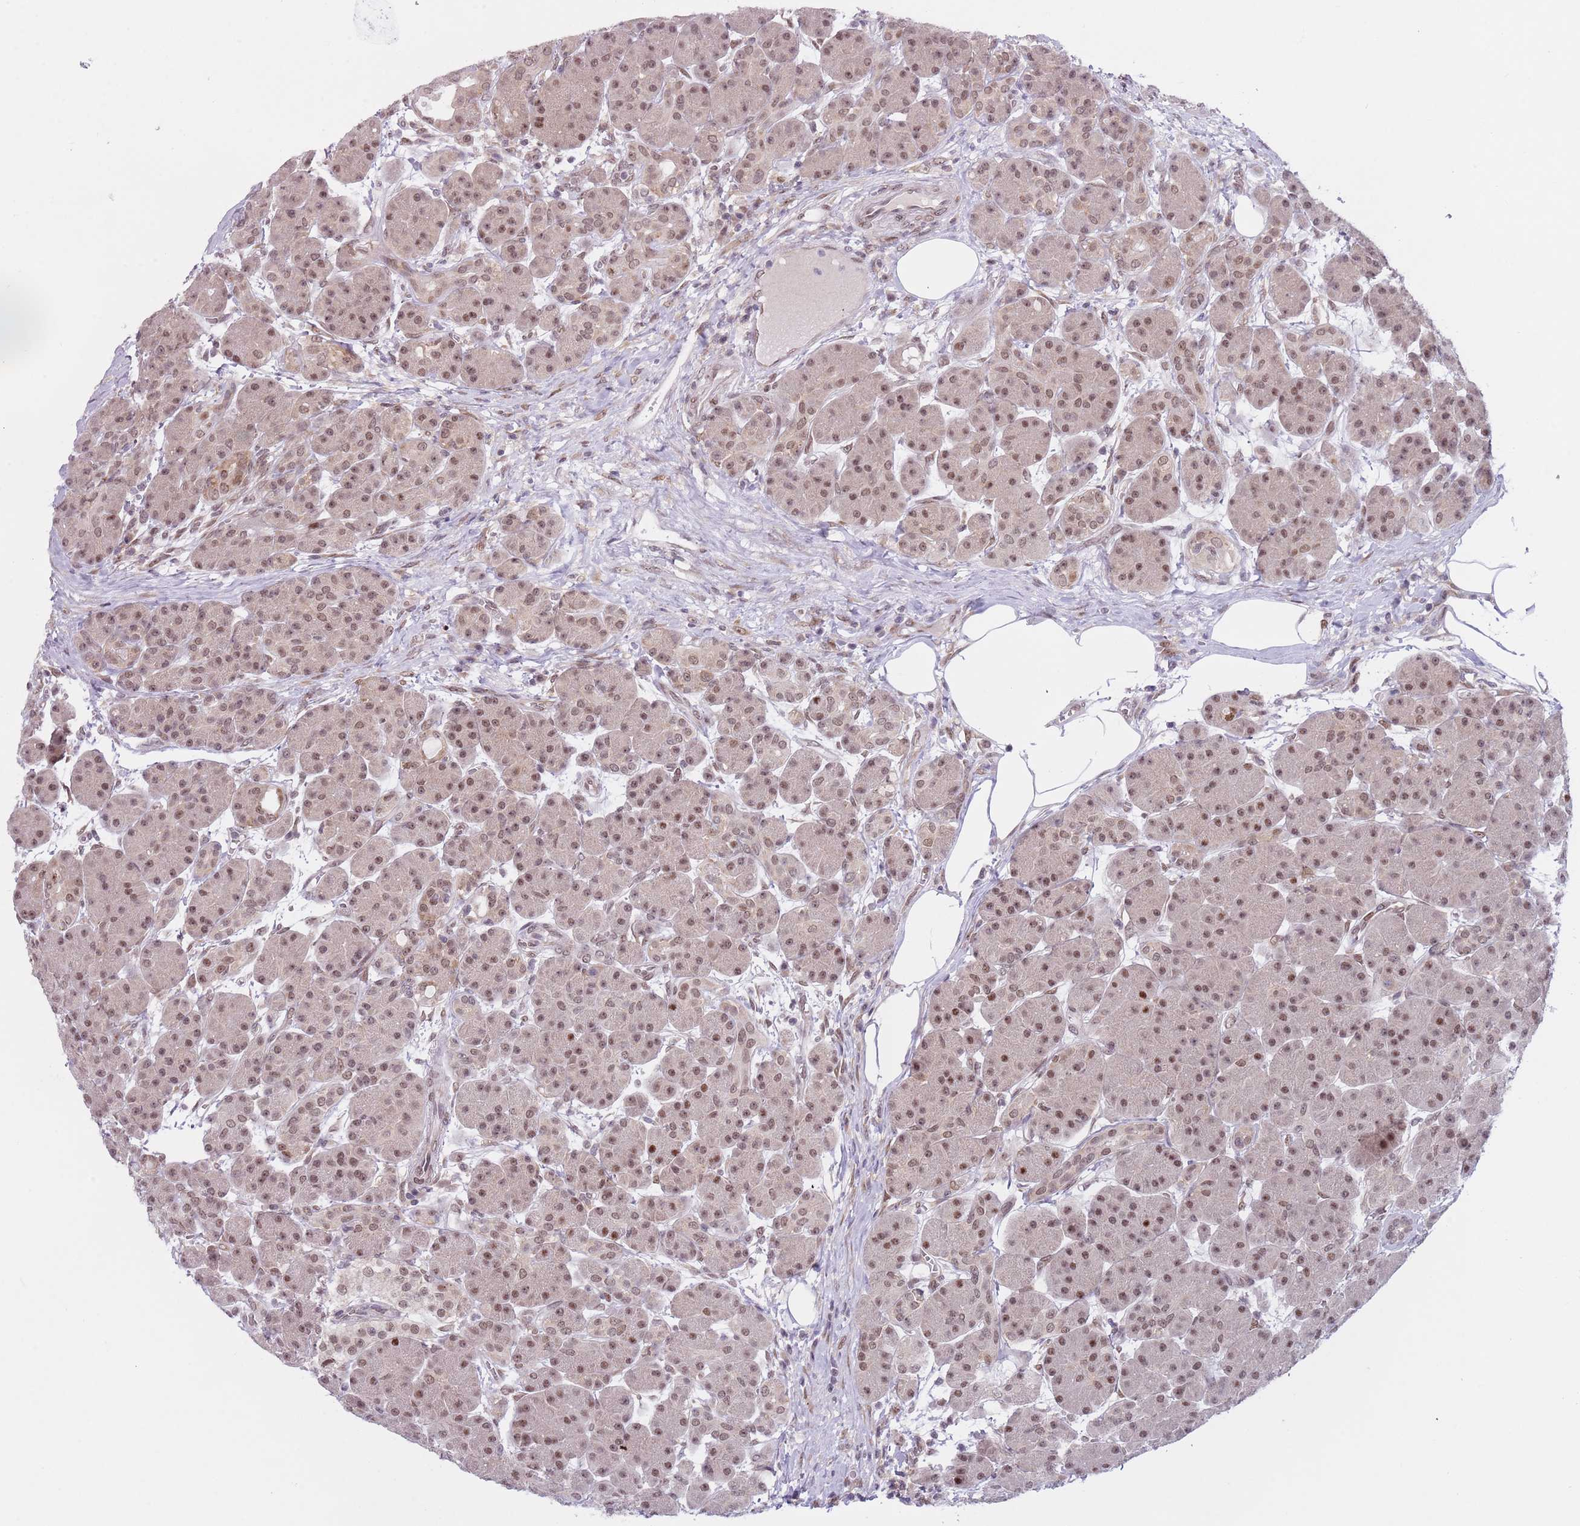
{"staining": {"intensity": "moderate", "quantity": "25%-75%", "location": "nuclear"}, "tissue": "pancreas", "cell_type": "Exocrine glandular cells", "image_type": "normal", "snomed": [{"axis": "morphology", "description": "Normal tissue, NOS"}, {"axis": "topography", "description": "Pancreas"}], "caption": "Immunohistochemical staining of normal human pancreas exhibits medium levels of moderate nuclear staining in about 25%-75% of exocrine glandular cells.", "gene": "SLC25A32", "patient": {"sex": "male", "age": 63}}